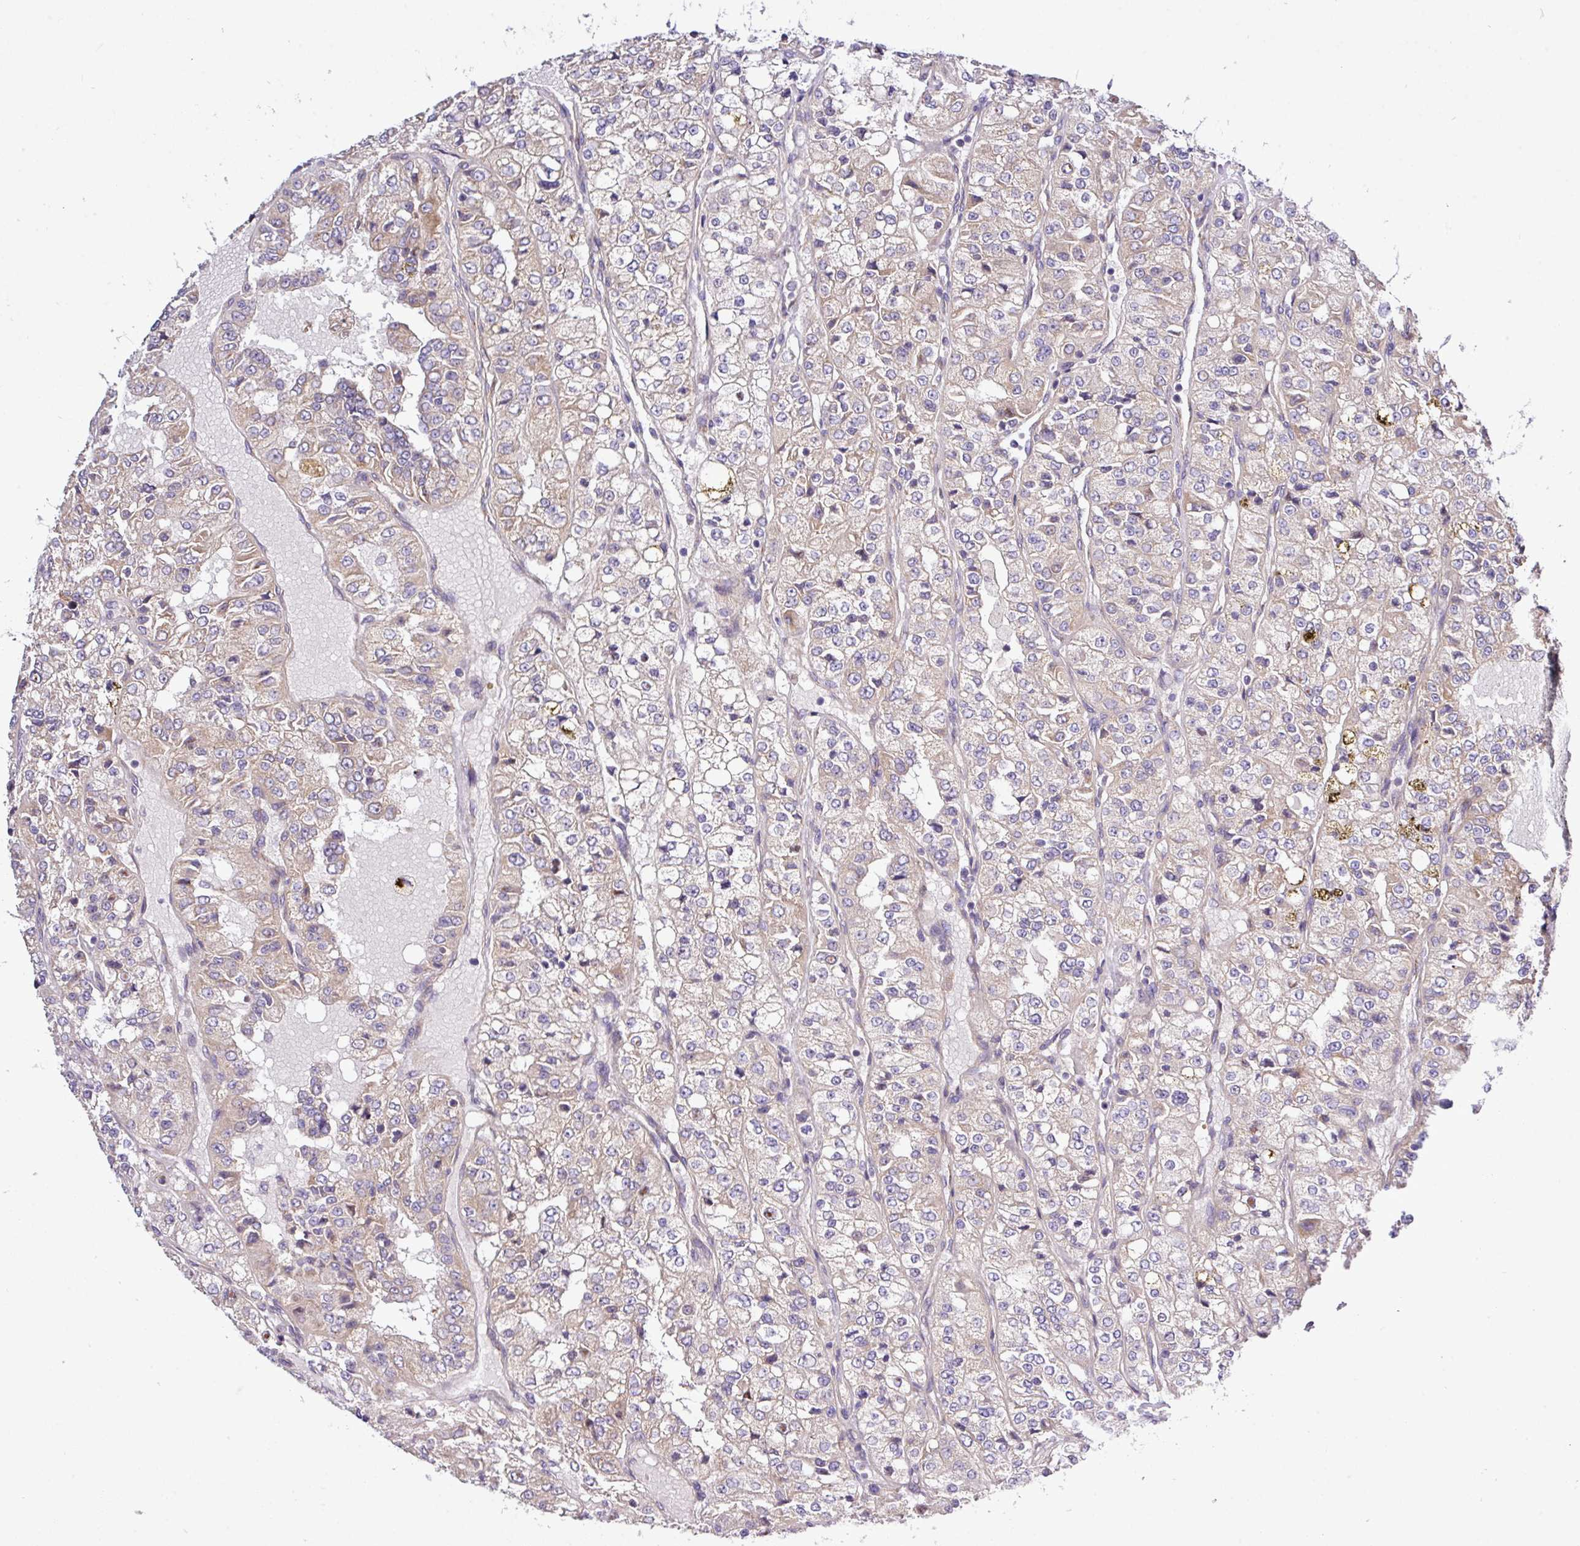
{"staining": {"intensity": "weak", "quantity": "25%-75%", "location": "cytoplasmic/membranous"}, "tissue": "renal cancer", "cell_type": "Tumor cells", "image_type": "cancer", "snomed": [{"axis": "morphology", "description": "Adenocarcinoma, NOS"}, {"axis": "topography", "description": "Kidney"}], "caption": "Adenocarcinoma (renal) stained for a protein exhibits weak cytoplasmic/membranous positivity in tumor cells. (Stains: DAB in brown, nuclei in blue, Microscopy: brightfield microscopy at high magnification).", "gene": "TM2D2", "patient": {"sex": "female", "age": 63}}